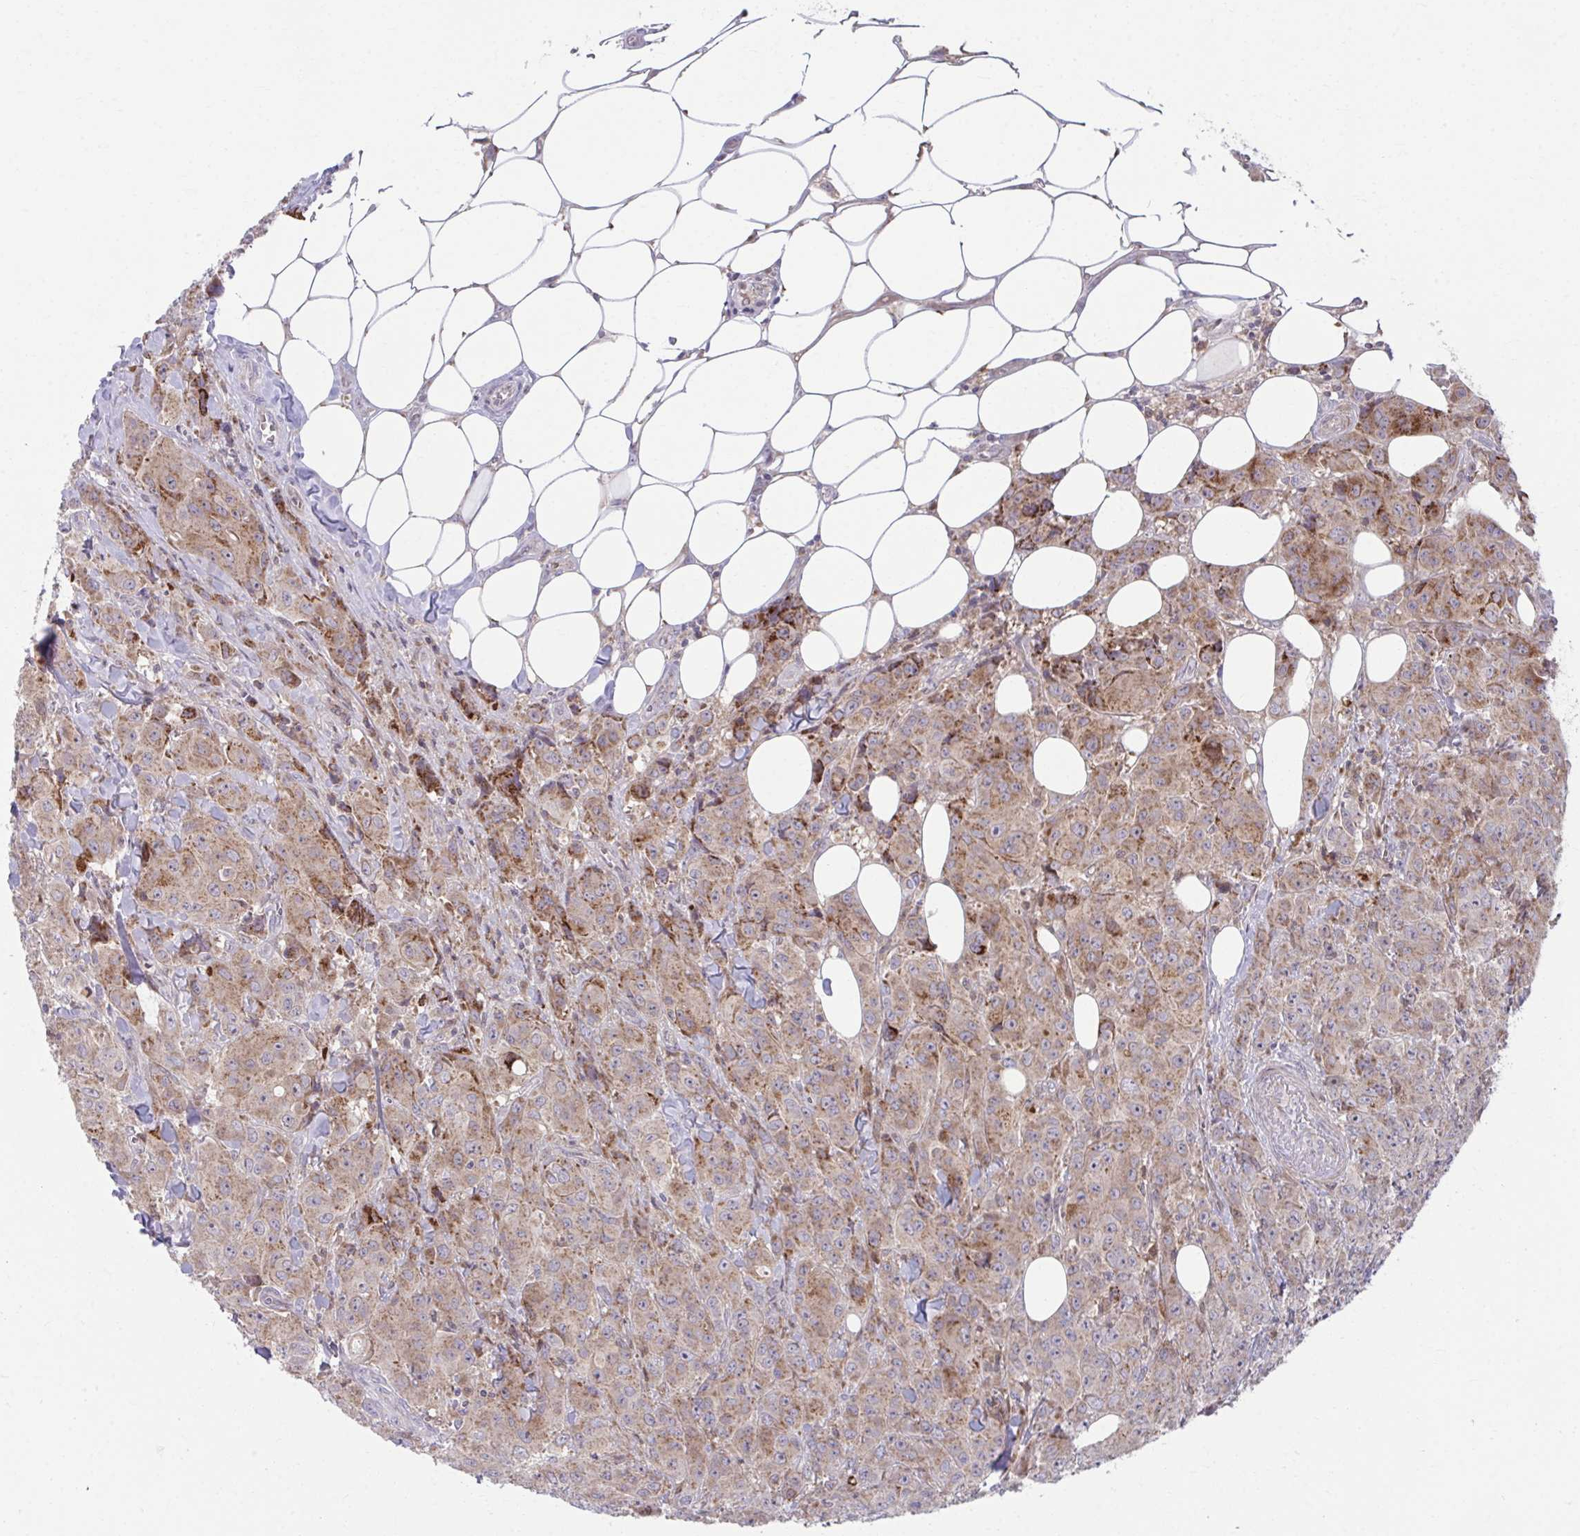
{"staining": {"intensity": "weak", "quantity": ">75%", "location": "cytoplasmic/membranous"}, "tissue": "breast cancer", "cell_type": "Tumor cells", "image_type": "cancer", "snomed": [{"axis": "morphology", "description": "Normal tissue, NOS"}, {"axis": "morphology", "description": "Duct carcinoma"}, {"axis": "topography", "description": "Breast"}], "caption": "This photomicrograph reveals immunohistochemistry (IHC) staining of breast invasive ductal carcinoma, with low weak cytoplasmic/membranous staining in about >75% of tumor cells.", "gene": "C16orf54", "patient": {"sex": "female", "age": 43}}